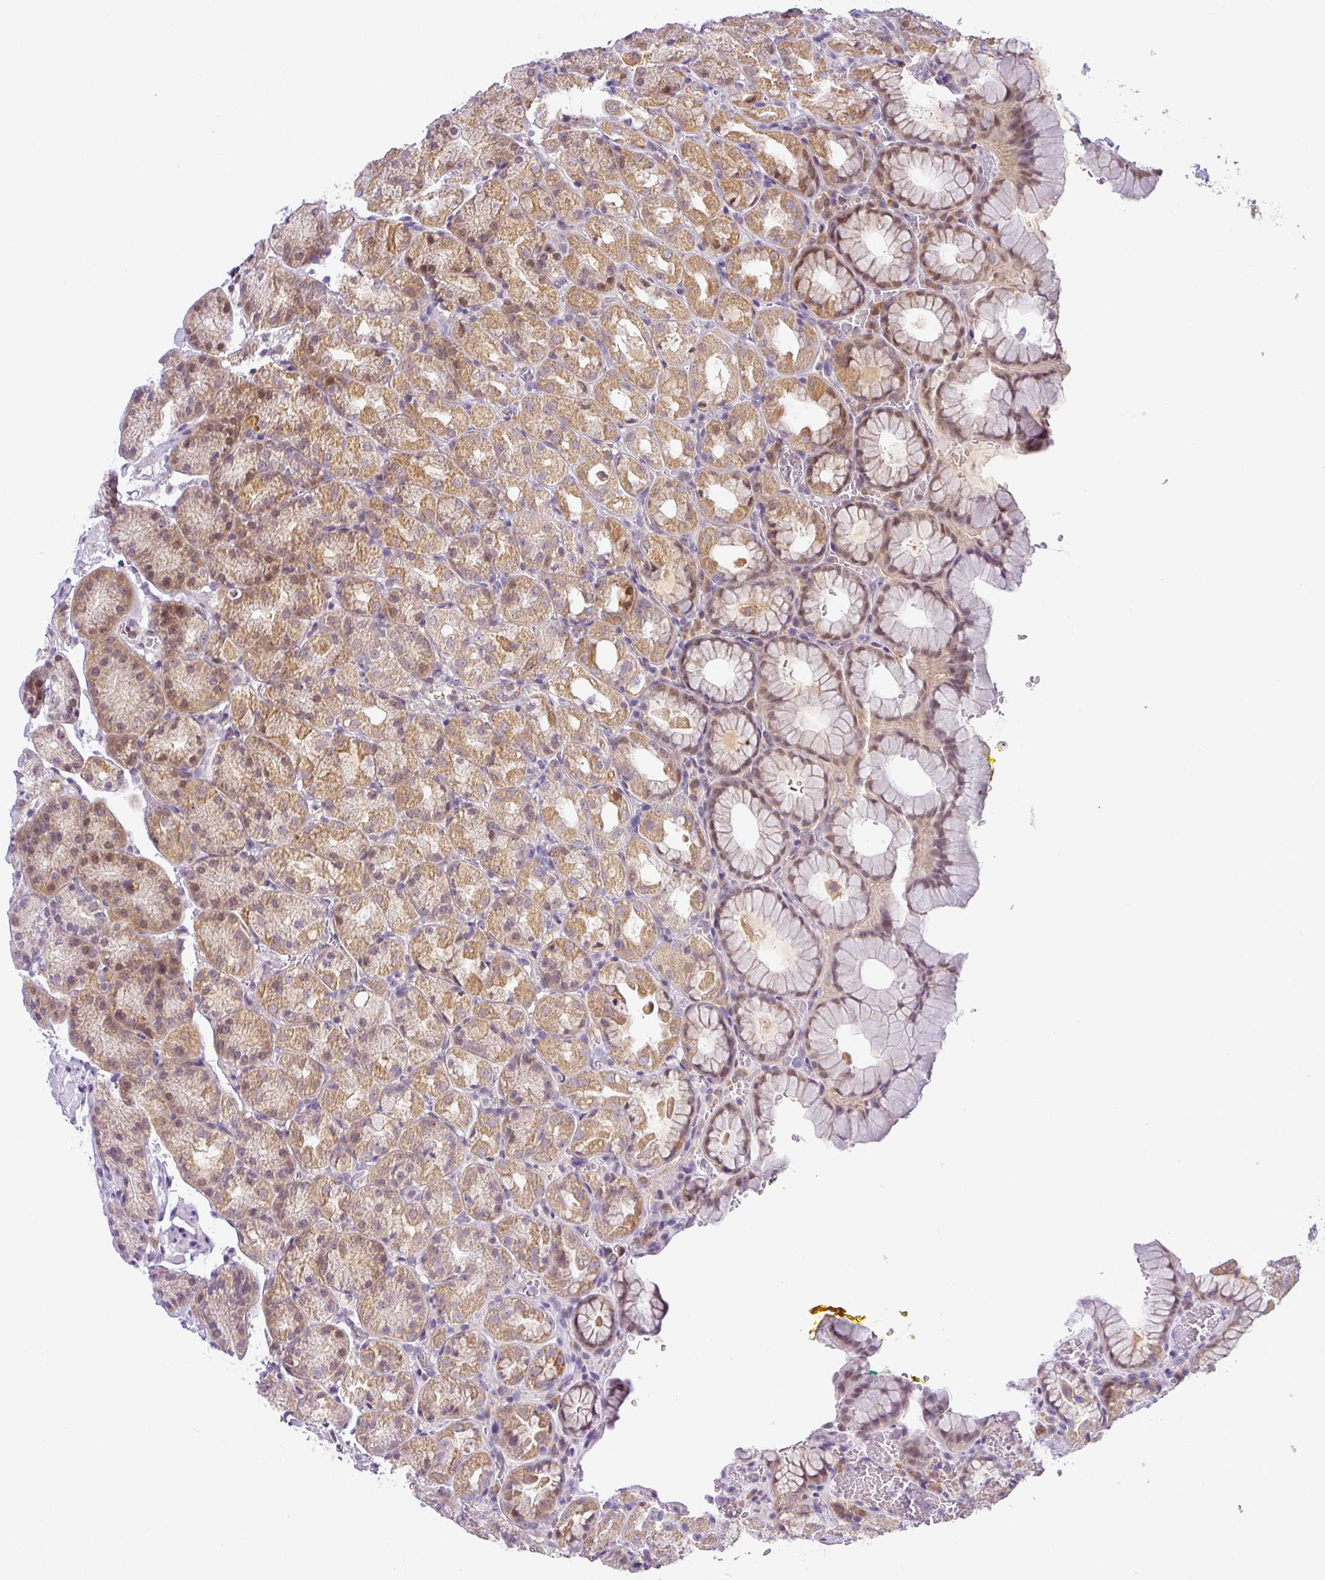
{"staining": {"intensity": "moderate", "quantity": ">75%", "location": "cytoplasmic/membranous,nuclear"}, "tissue": "stomach", "cell_type": "Glandular cells", "image_type": "normal", "snomed": [{"axis": "morphology", "description": "Normal tissue, NOS"}, {"axis": "topography", "description": "Stomach, upper"}], "caption": "Stomach stained with DAB IHC exhibits medium levels of moderate cytoplasmic/membranous,nuclear staining in approximately >75% of glandular cells. The protein of interest is shown in brown color, while the nuclei are stained blue.", "gene": "NDUFB2", "patient": {"sex": "female", "age": 81}}